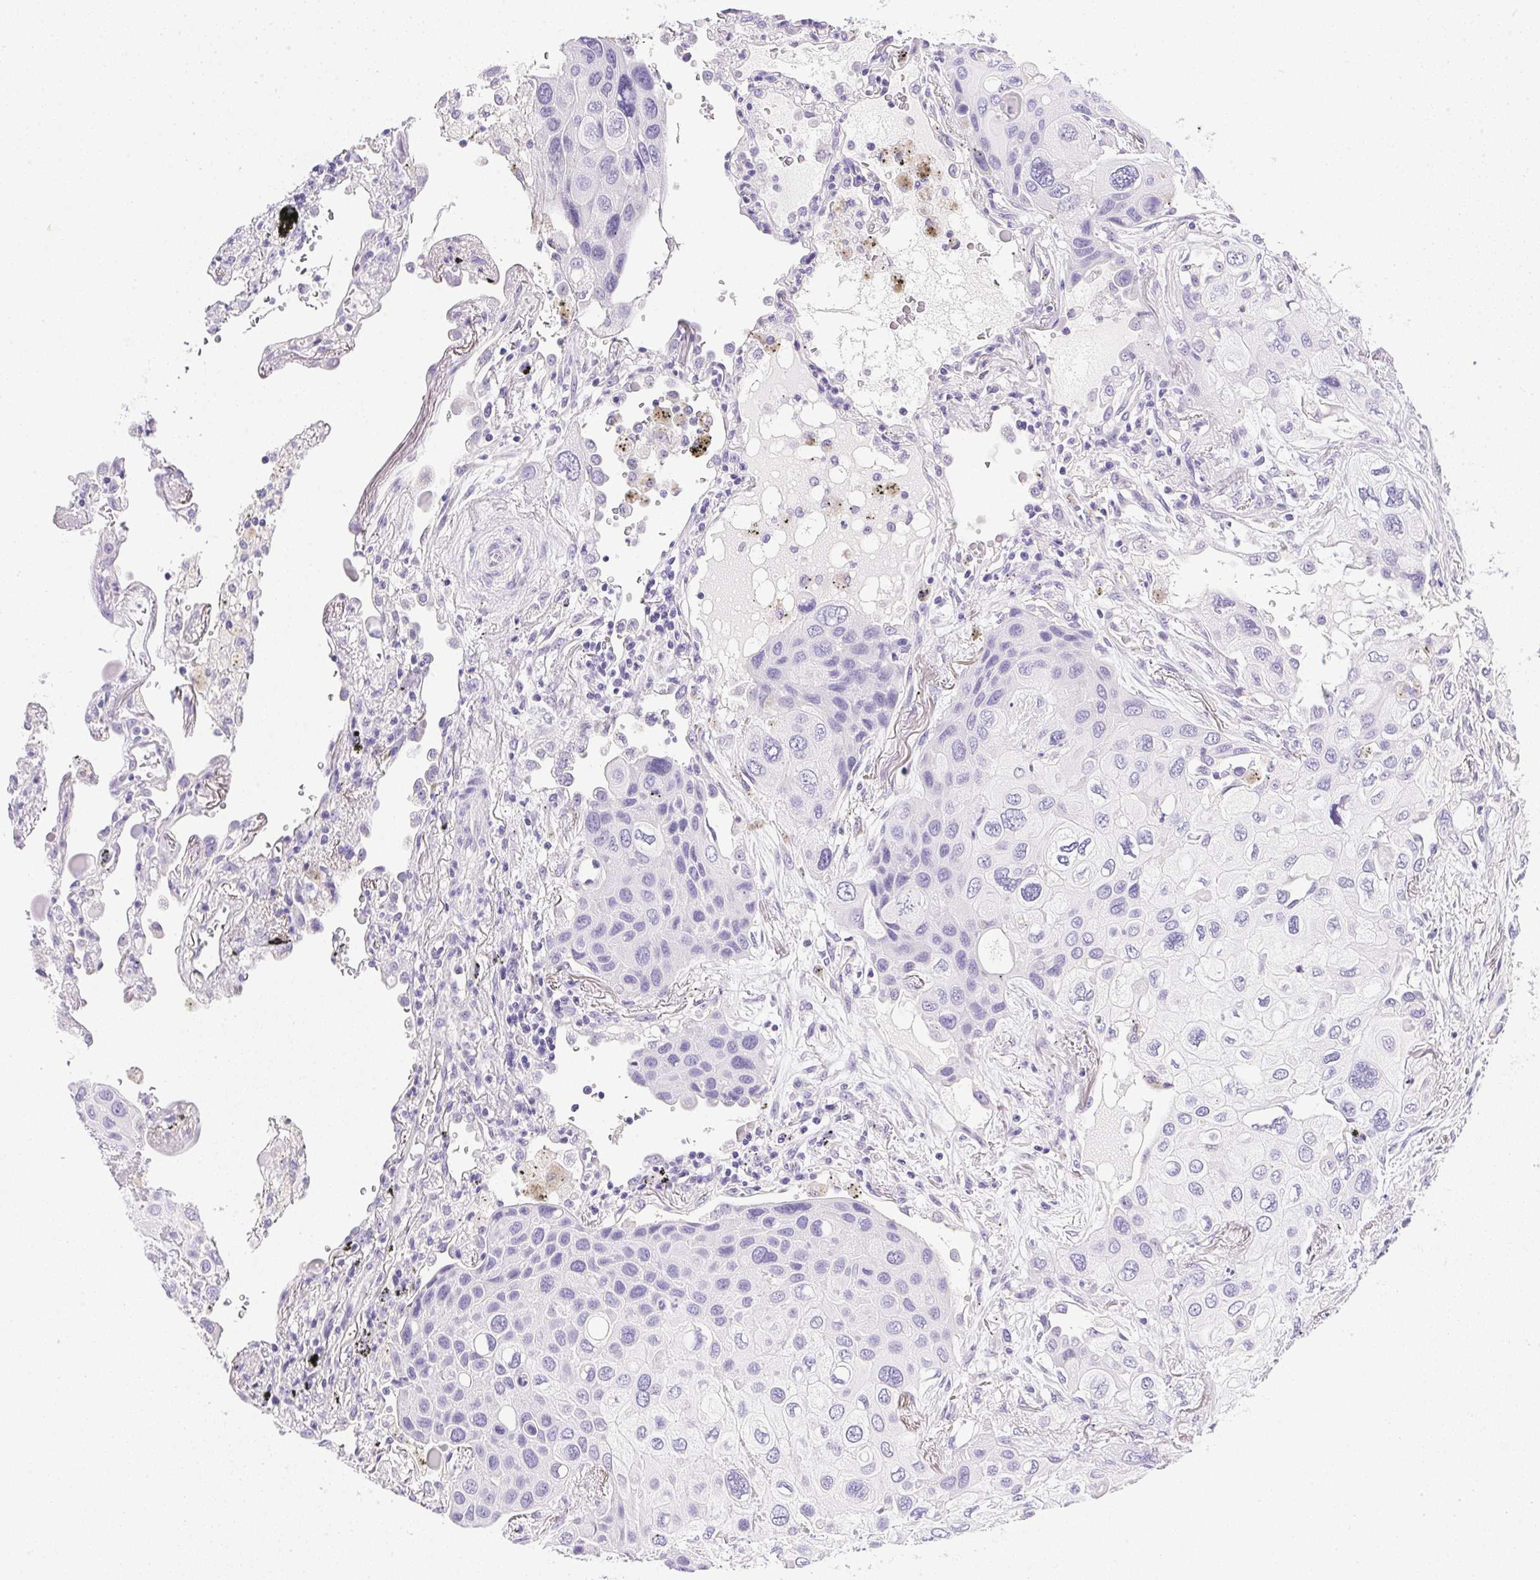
{"staining": {"intensity": "negative", "quantity": "none", "location": "none"}, "tissue": "lung cancer", "cell_type": "Tumor cells", "image_type": "cancer", "snomed": [{"axis": "morphology", "description": "Squamous cell carcinoma, NOS"}, {"axis": "morphology", "description": "Squamous cell carcinoma, metastatic, NOS"}, {"axis": "topography", "description": "Lung"}], "caption": "IHC of lung cancer demonstrates no expression in tumor cells. Brightfield microscopy of immunohistochemistry (IHC) stained with DAB (brown) and hematoxylin (blue), captured at high magnification.", "gene": "ATP6V0A4", "patient": {"sex": "male", "age": 59}}